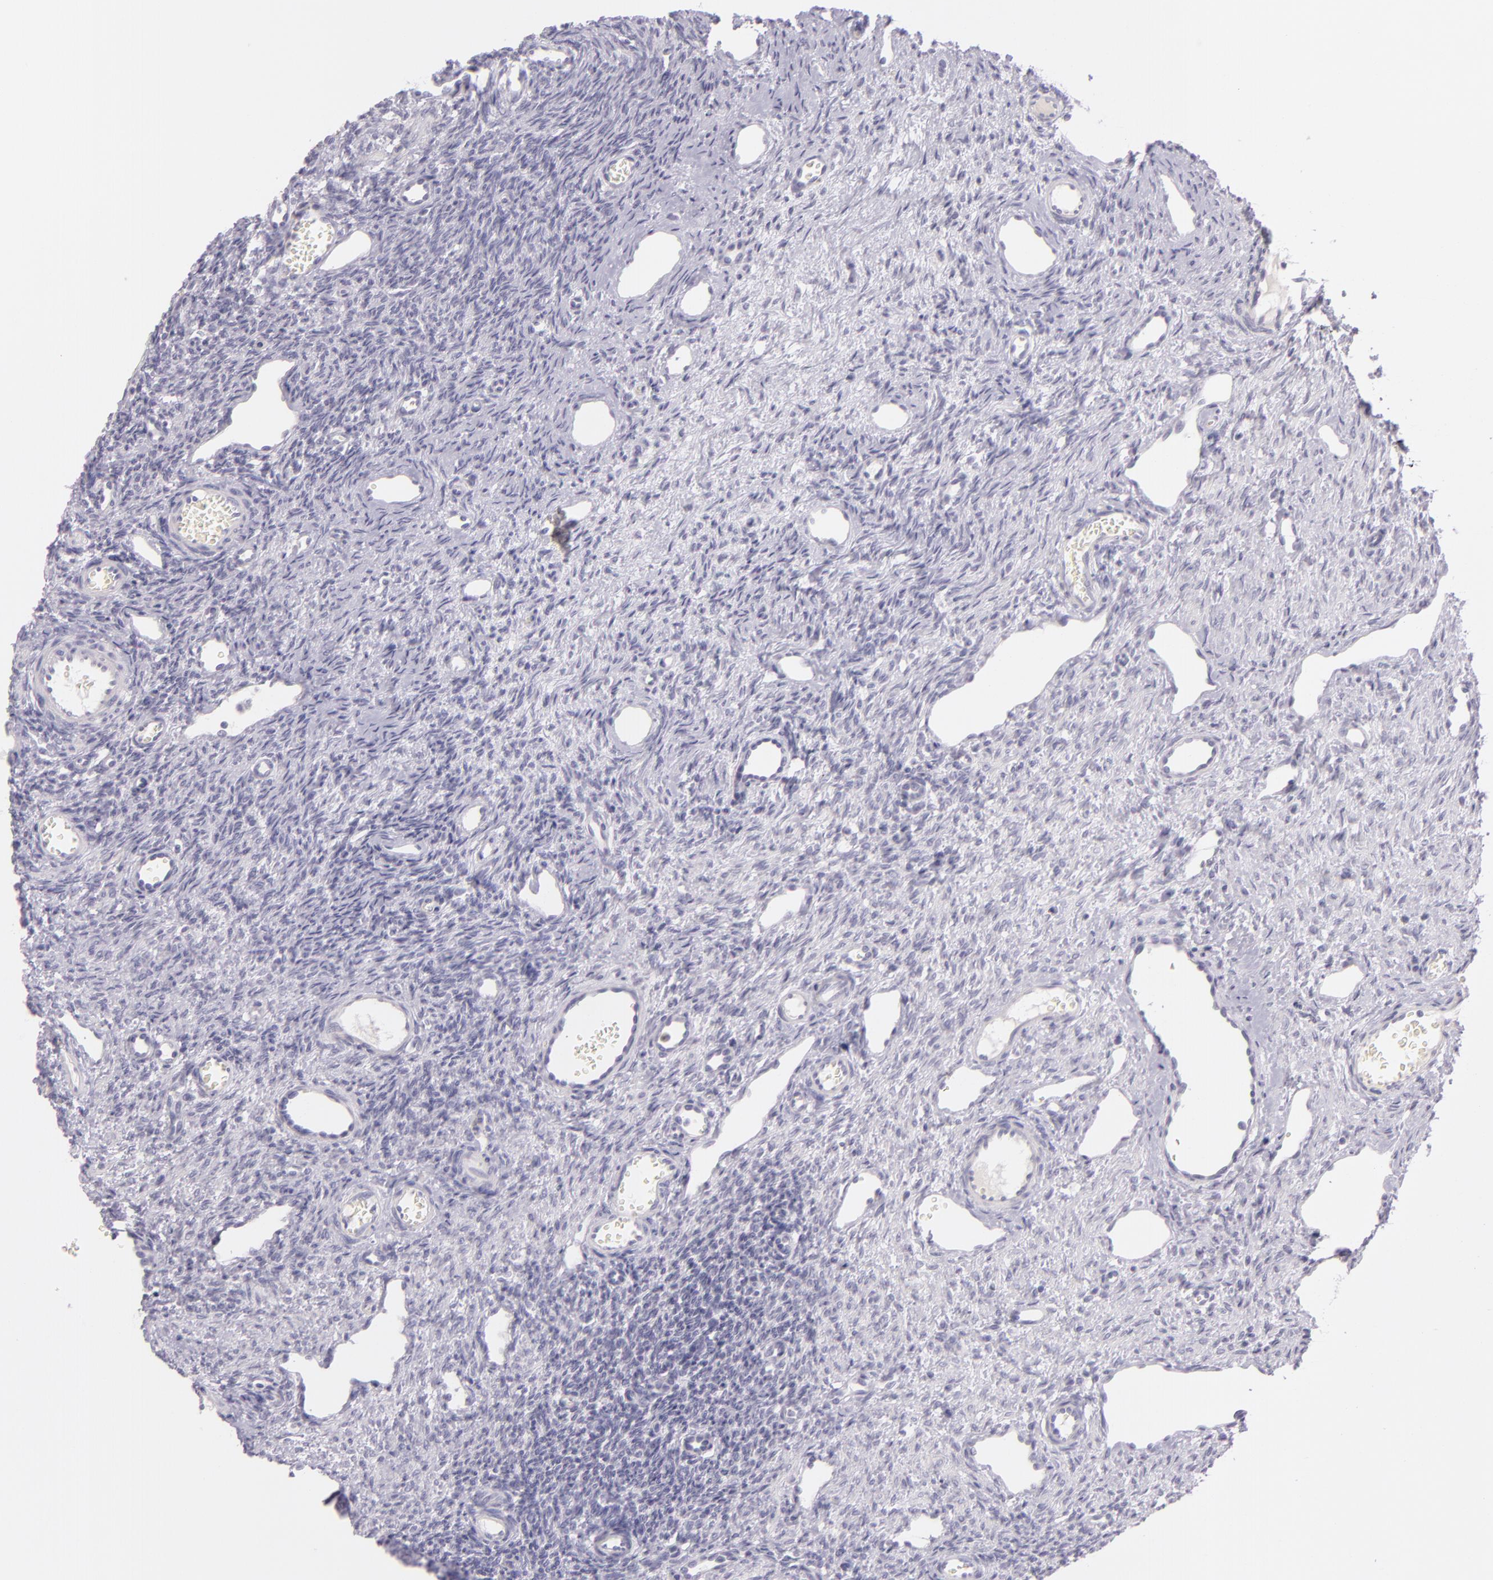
{"staining": {"intensity": "negative", "quantity": "none", "location": "none"}, "tissue": "ovary", "cell_type": "Follicle cells", "image_type": "normal", "snomed": [{"axis": "morphology", "description": "Normal tissue, NOS"}, {"axis": "topography", "description": "Ovary"}], "caption": "Immunohistochemistry of benign ovary shows no positivity in follicle cells. (Immunohistochemistry (ihc), brightfield microscopy, high magnification).", "gene": "CBS", "patient": {"sex": "female", "age": 33}}